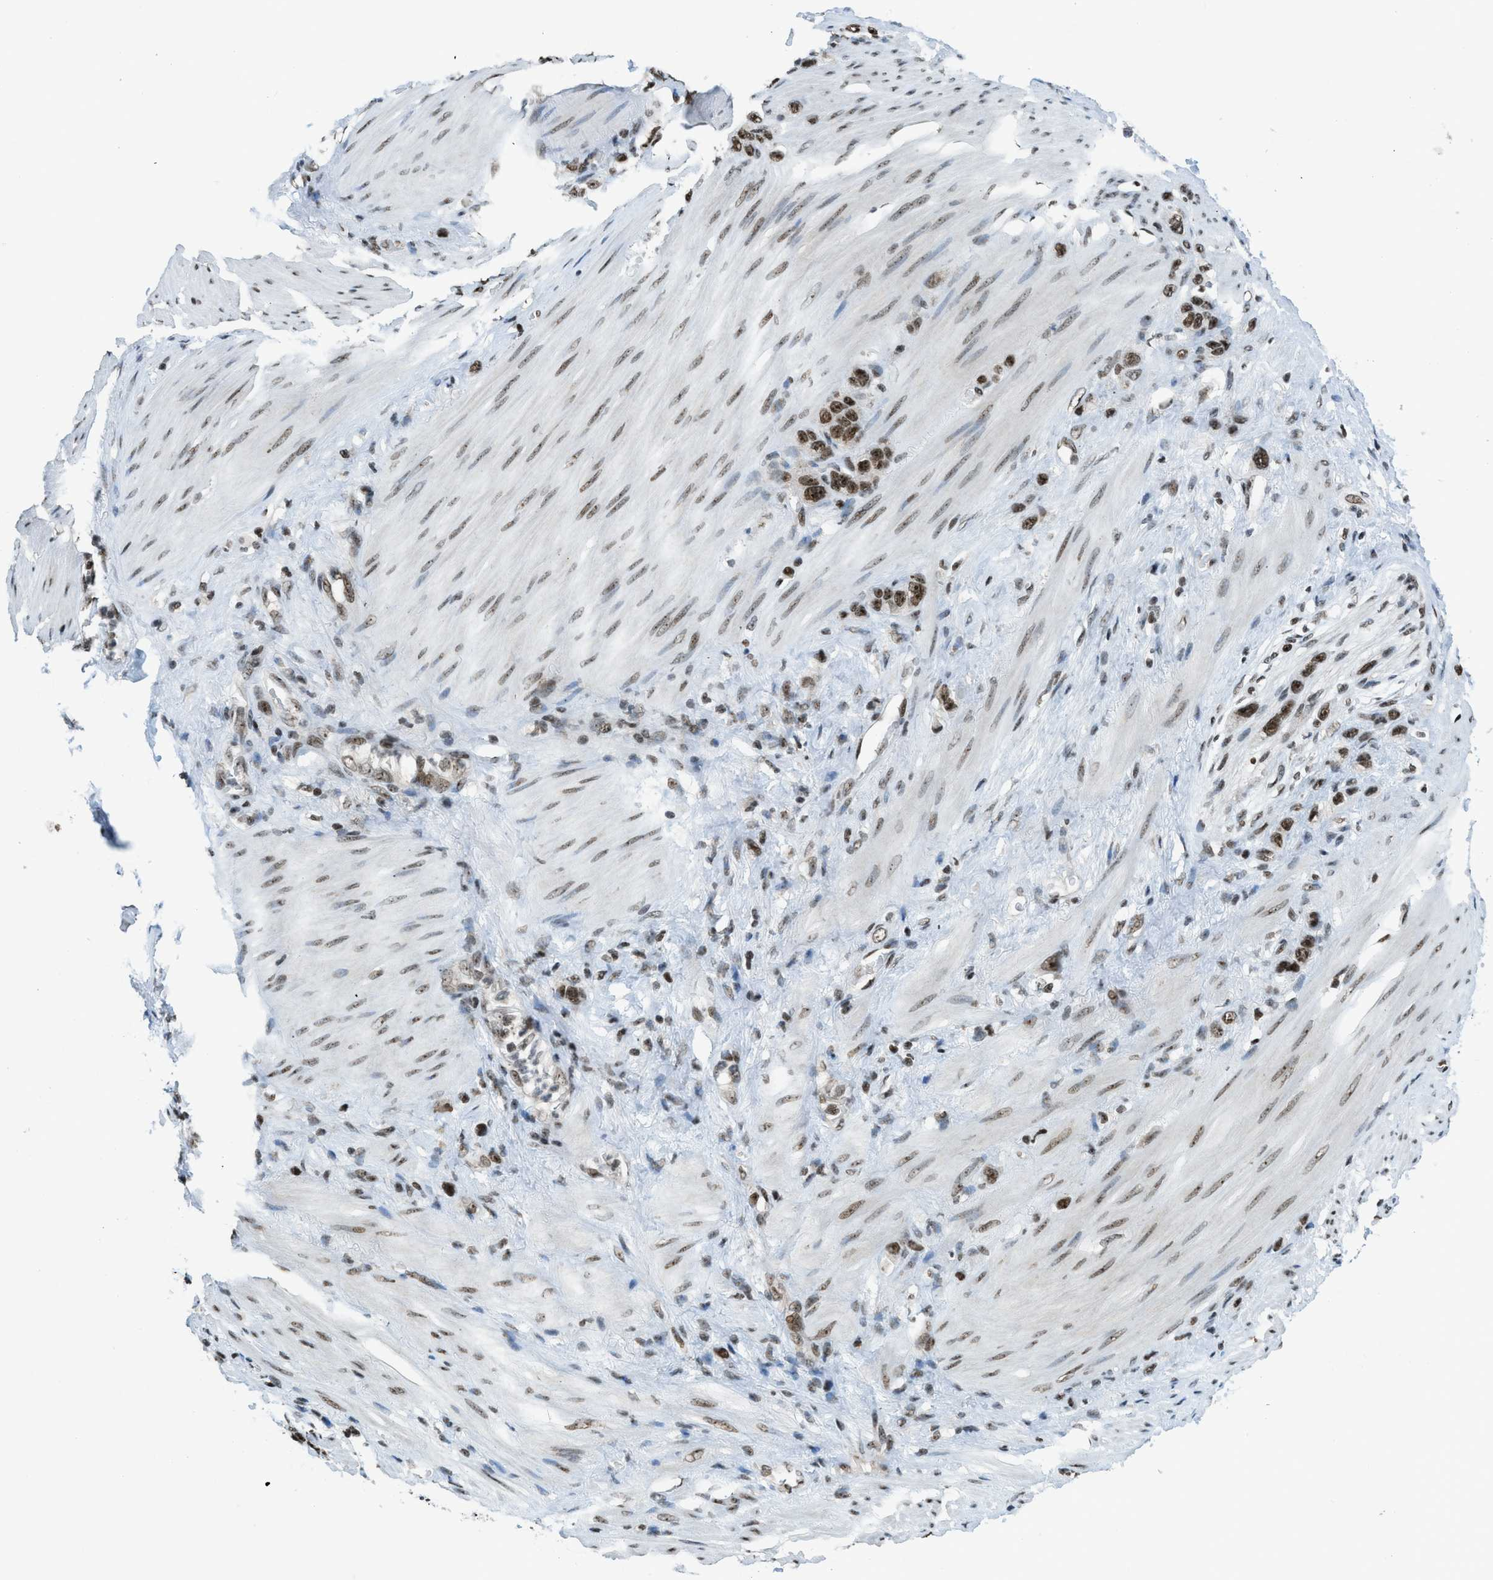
{"staining": {"intensity": "strong", "quantity": ">75%", "location": "nuclear"}, "tissue": "stomach cancer", "cell_type": "Tumor cells", "image_type": "cancer", "snomed": [{"axis": "morphology", "description": "Adenocarcinoma, NOS"}, {"axis": "morphology", "description": "Adenocarcinoma, High grade"}, {"axis": "topography", "description": "Stomach, upper"}, {"axis": "topography", "description": "Stomach, lower"}], "caption": "Immunohistochemistry staining of stomach cancer (adenocarcinoma), which displays high levels of strong nuclear positivity in about >75% of tumor cells indicating strong nuclear protein expression. The staining was performed using DAB (3,3'-diaminobenzidine) (brown) for protein detection and nuclei were counterstained in hematoxylin (blue).", "gene": "RAD51B", "patient": {"sex": "female", "age": 65}}